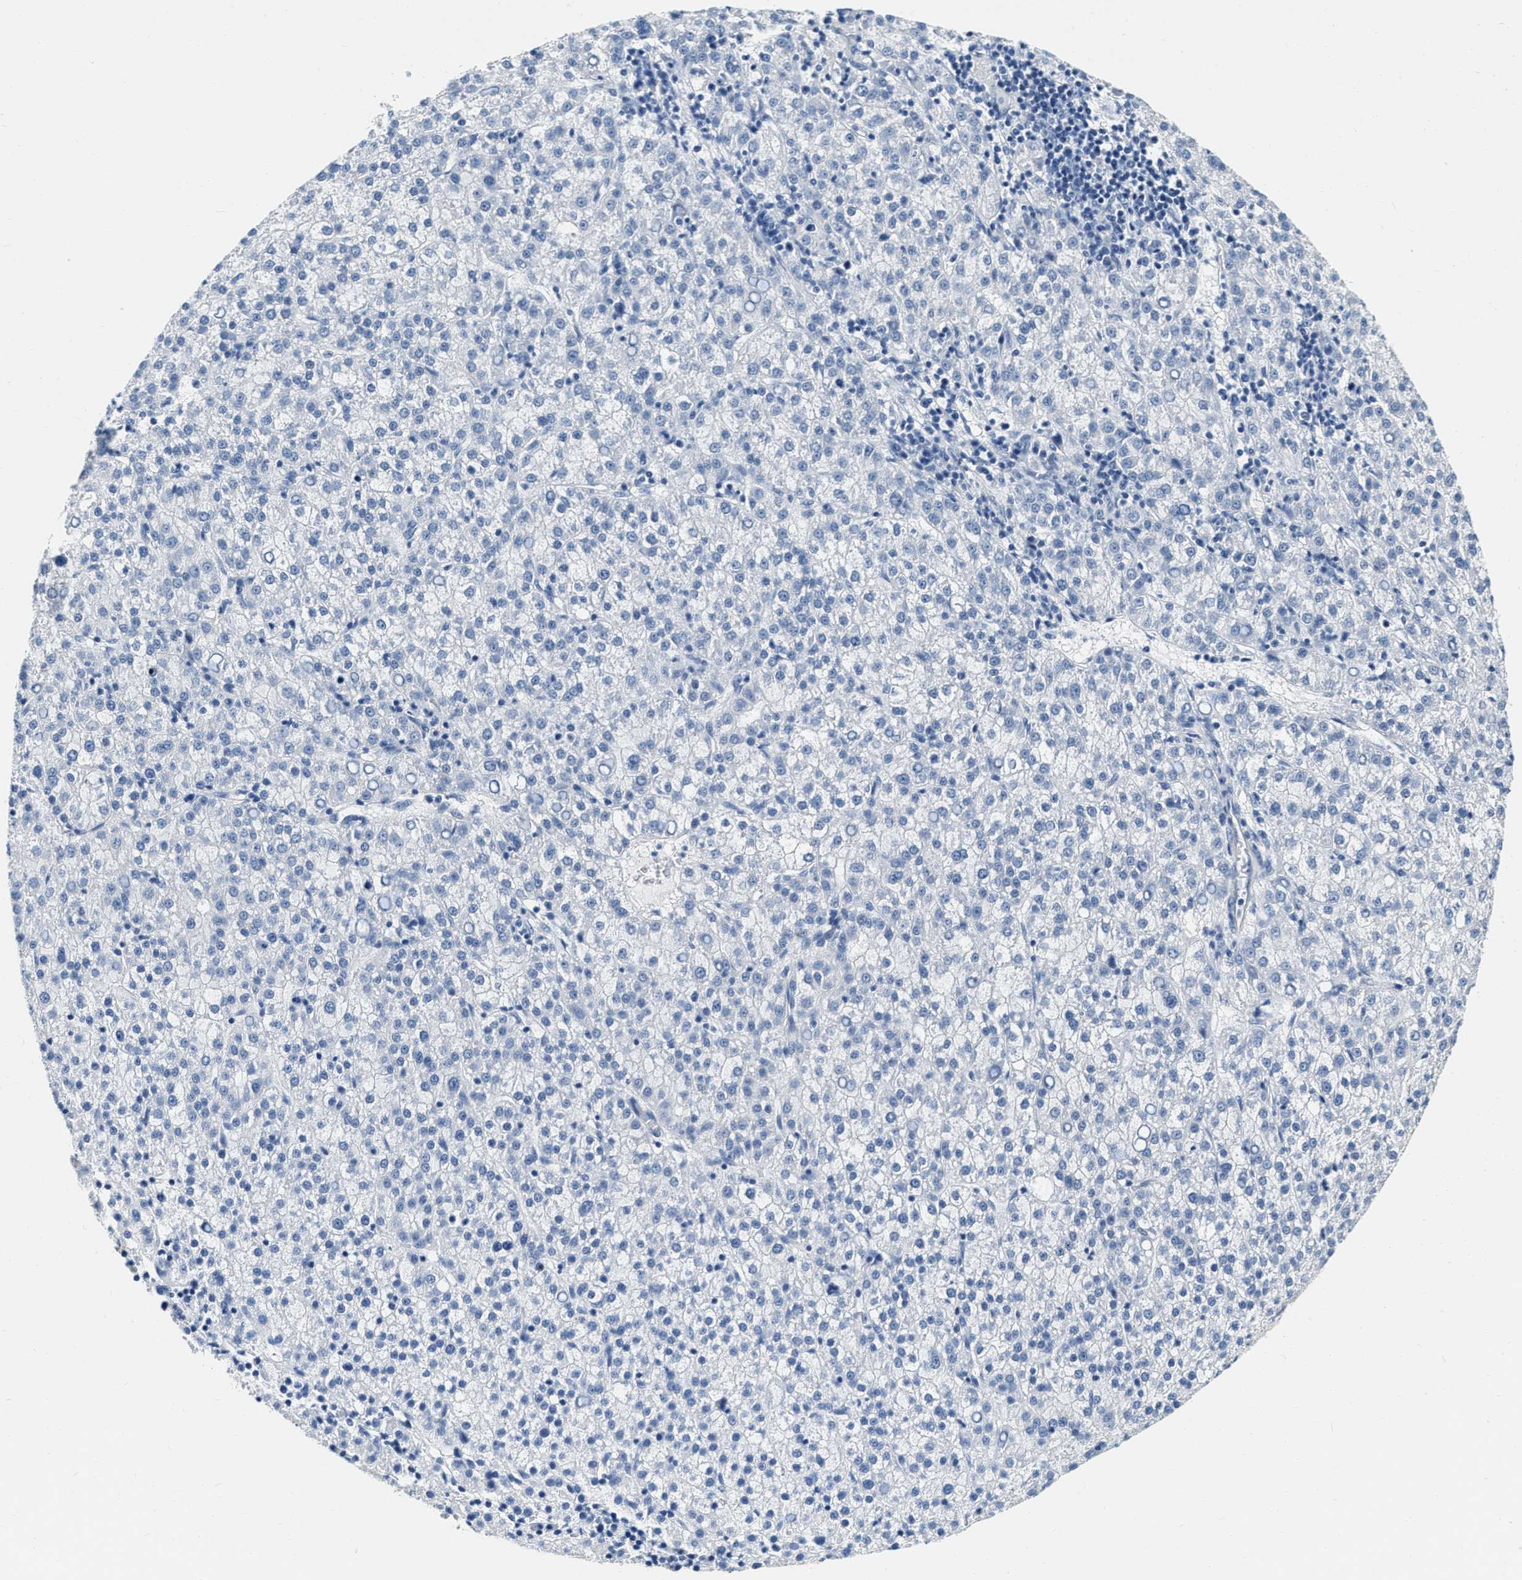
{"staining": {"intensity": "negative", "quantity": "none", "location": "none"}, "tissue": "liver cancer", "cell_type": "Tumor cells", "image_type": "cancer", "snomed": [{"axis": "morphology", "description": "Carcinoma, Hepatocellular, NOS"}, {"axis": "topography", "description": "Liver"}], "caption": "Tumor cells are negative for brown protein staining in hepatocellular carcinoma (liver). (Stains: DAB (3,3'-diaminobenzidine) IHC with hematoxylin counter stain, Microscopy: brightfield microscopy at high magnification).", "gene": "EIF2AK2", "patient": {"sex": "female", "age": 58}}